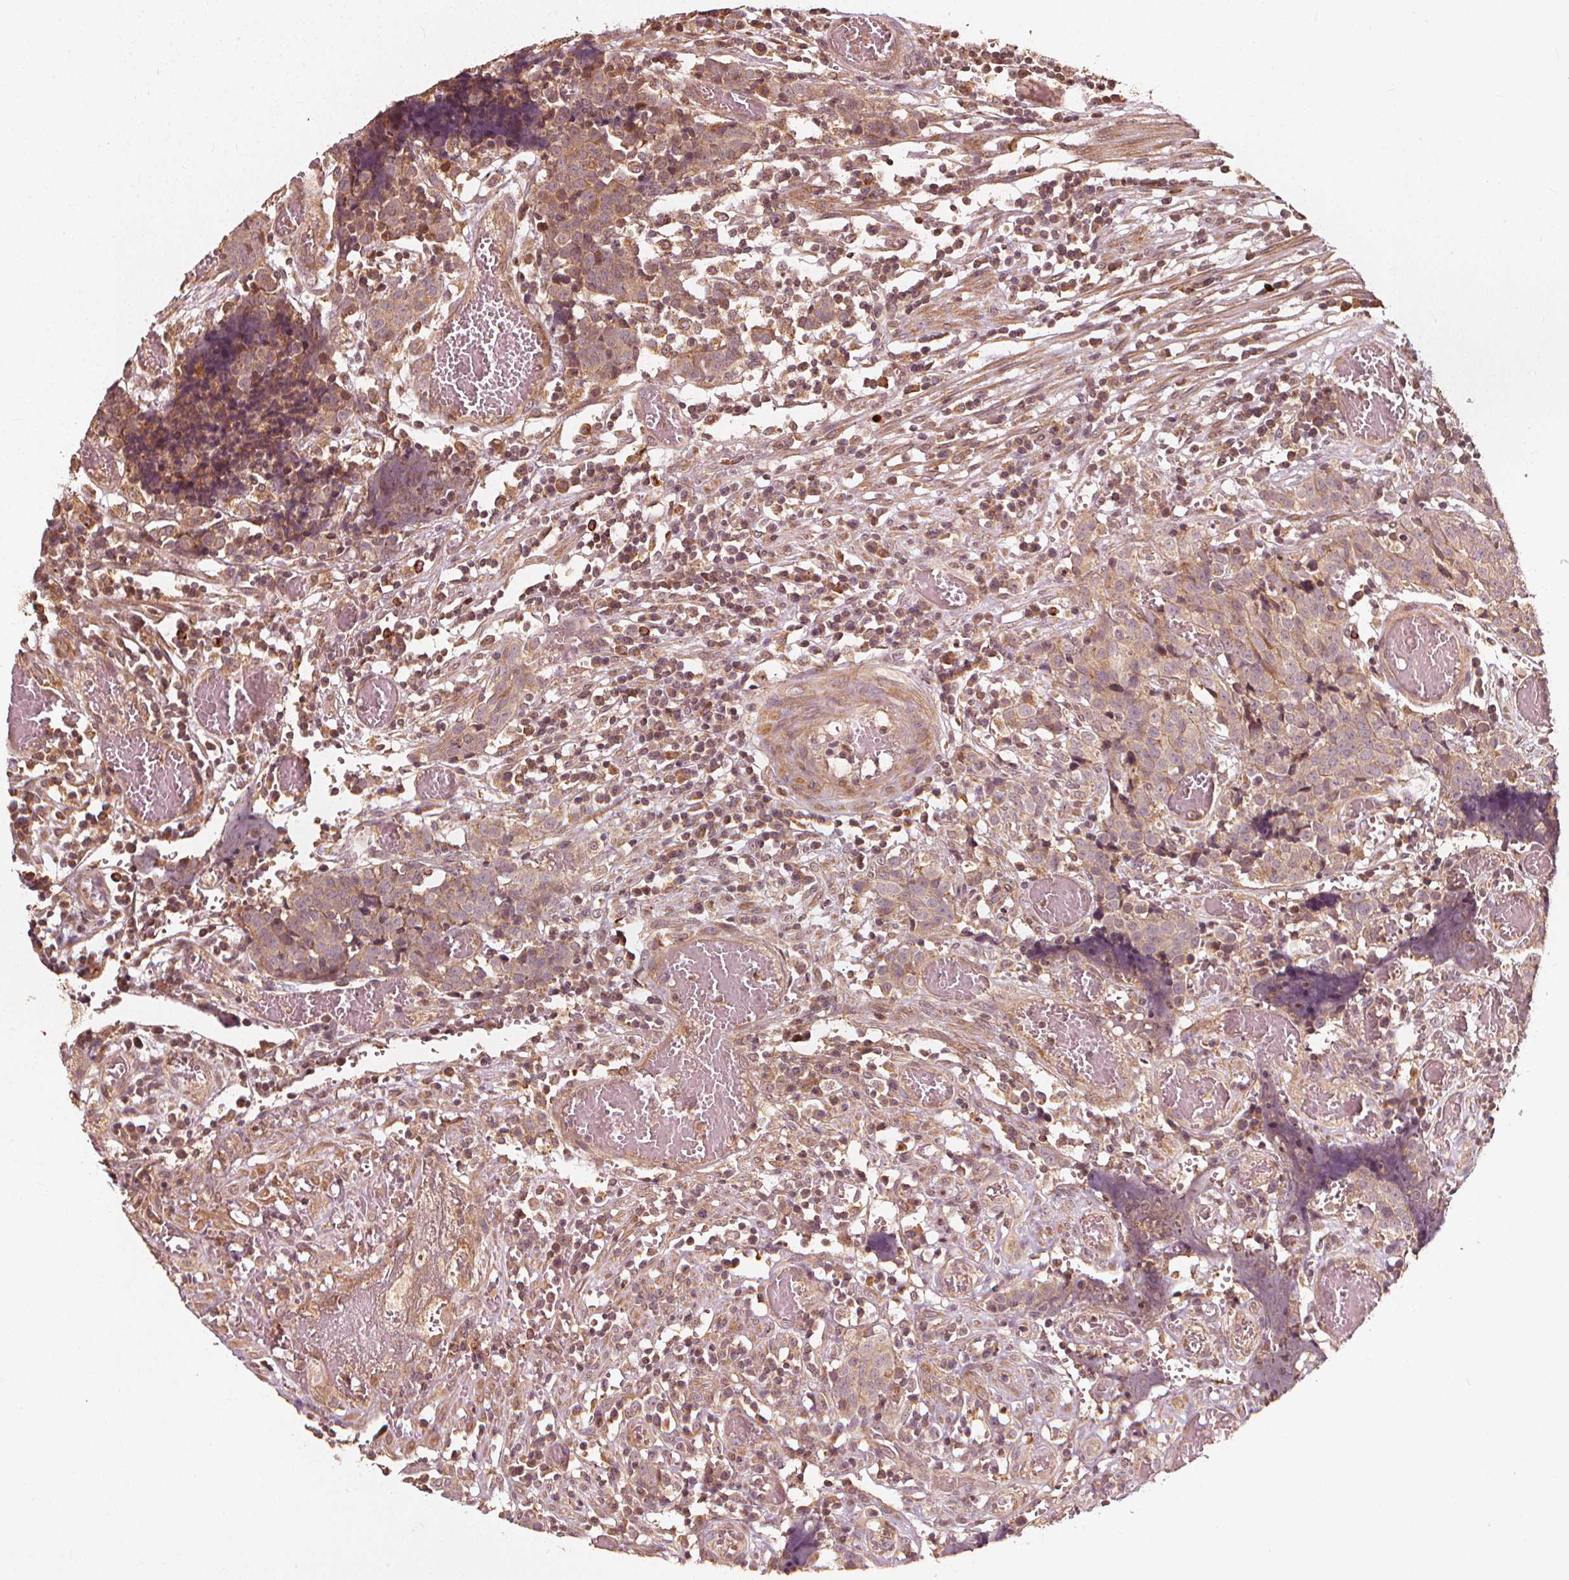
{"staining": {"intensity": "weak", "quantity": ">75%", "location": "cytoplasmic/membranous"}, "tissue": "prostate cancer", "cell_type": "Tumor cells", "image_type": "cancer", "snomed": [{"axis": "morphology", "description": "Adenocarcinoma, High grade"}, {"axis": "topography", "description": "Prostate and seminal vesicle, NOS"}], "caption": "The histopathology image shows a brown stain indicating the presence of a protein in the cytoplasmic/membranous of tumor cells in prostate cancer (high-grade adenocarcinoma).", "gene": "NPC1", "patient": {"sex": "male", "age": 60}}